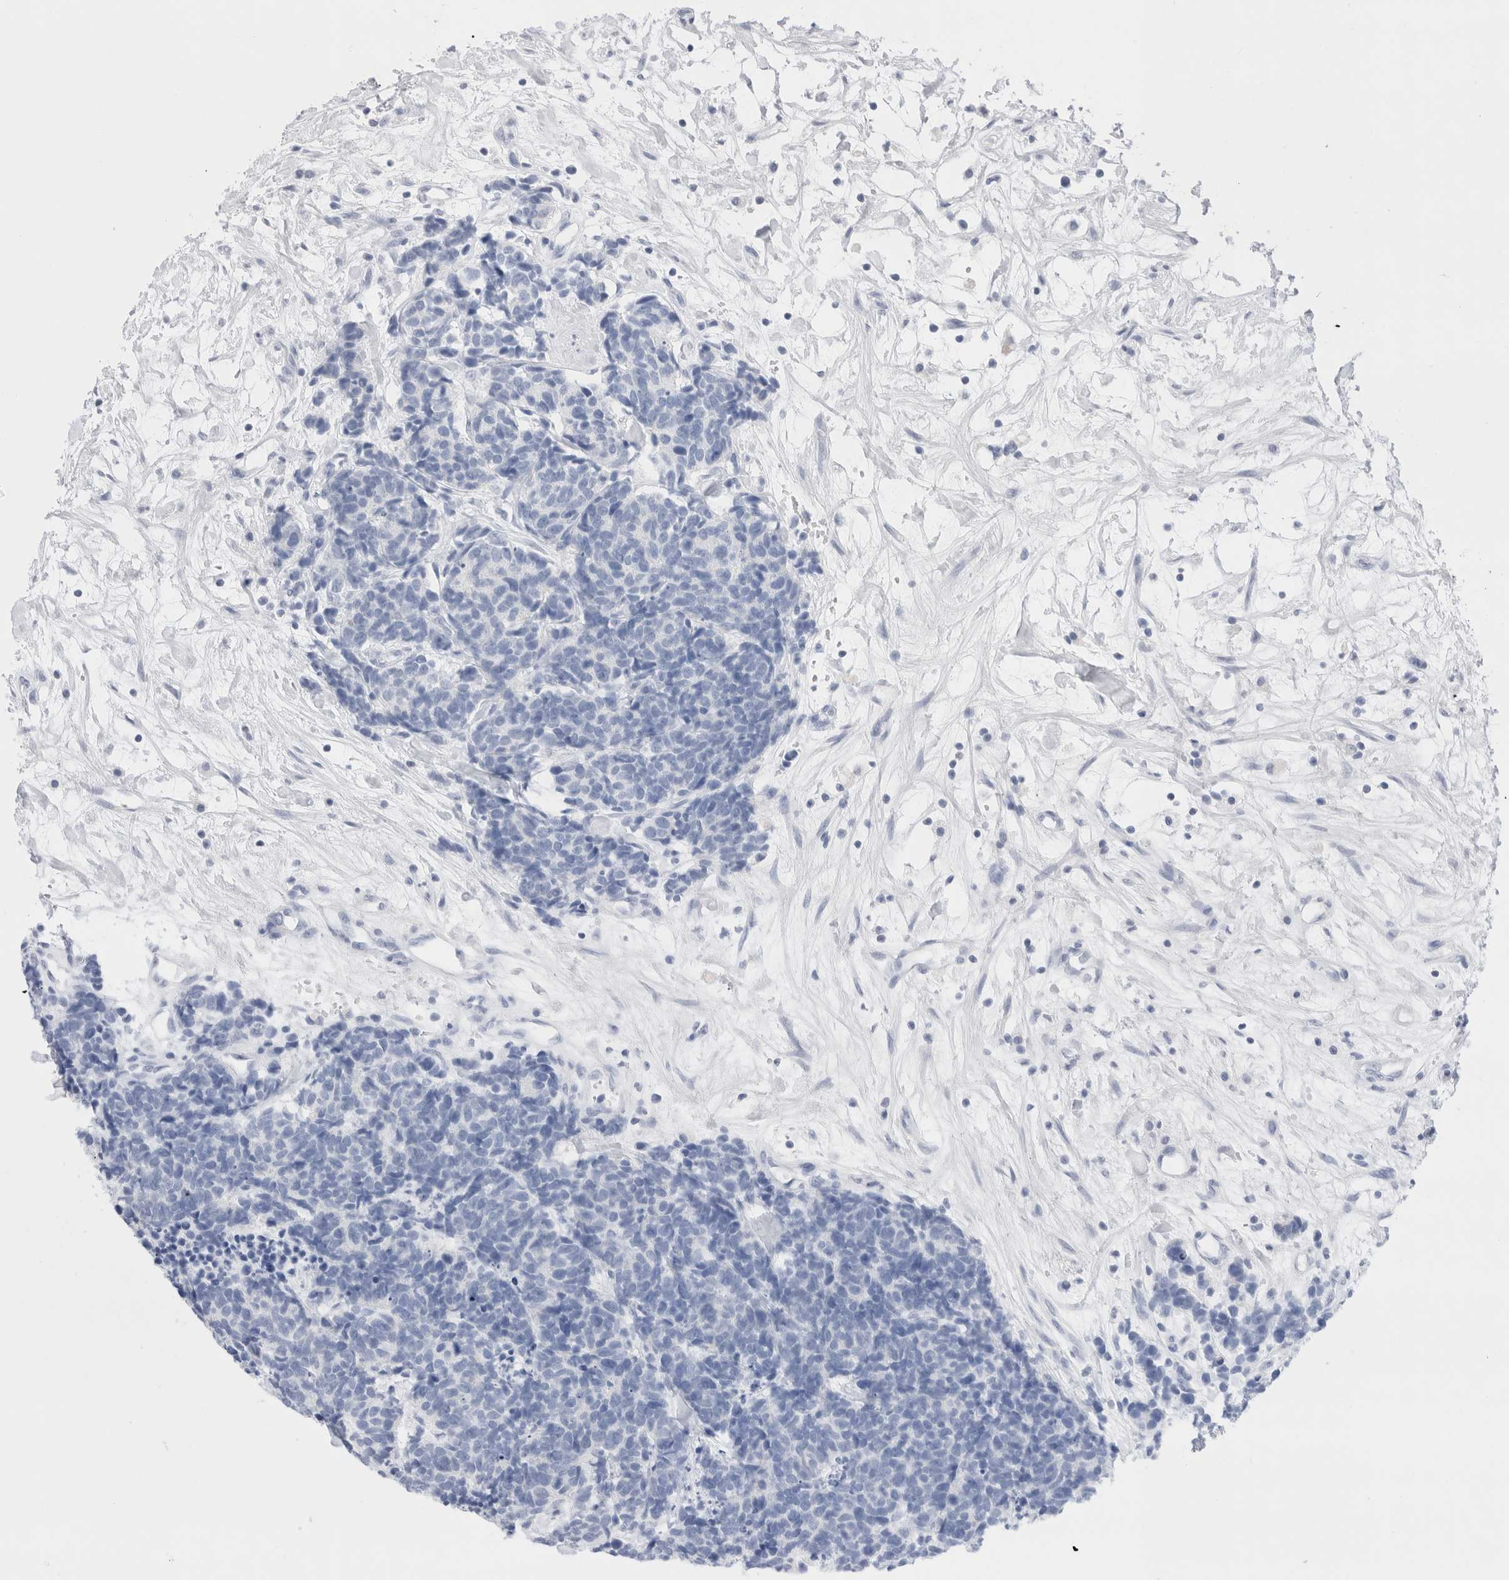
{"staining": {"intensity": "negative", "quantity": "none", "location": "none"}, "tissue": "carcinoid", "cell_type": "Tumor cells", "image_type": "cancer", "snomed": [{"axis": "morphology", "description": "Carcinoma, NOS"}, {"axis": "morphology", "description": "Carcinoid, malignant, NOS"}, {"axis": "topography", "description": "Urinary bladder"}], "caption": "An immunohistochemistry photomicrograph of carcinoma is shown. There is no staining in tumor cells of carcinoma.", "gene": "ECHDC2", "patient": {"sex": "male", "age": 57}}